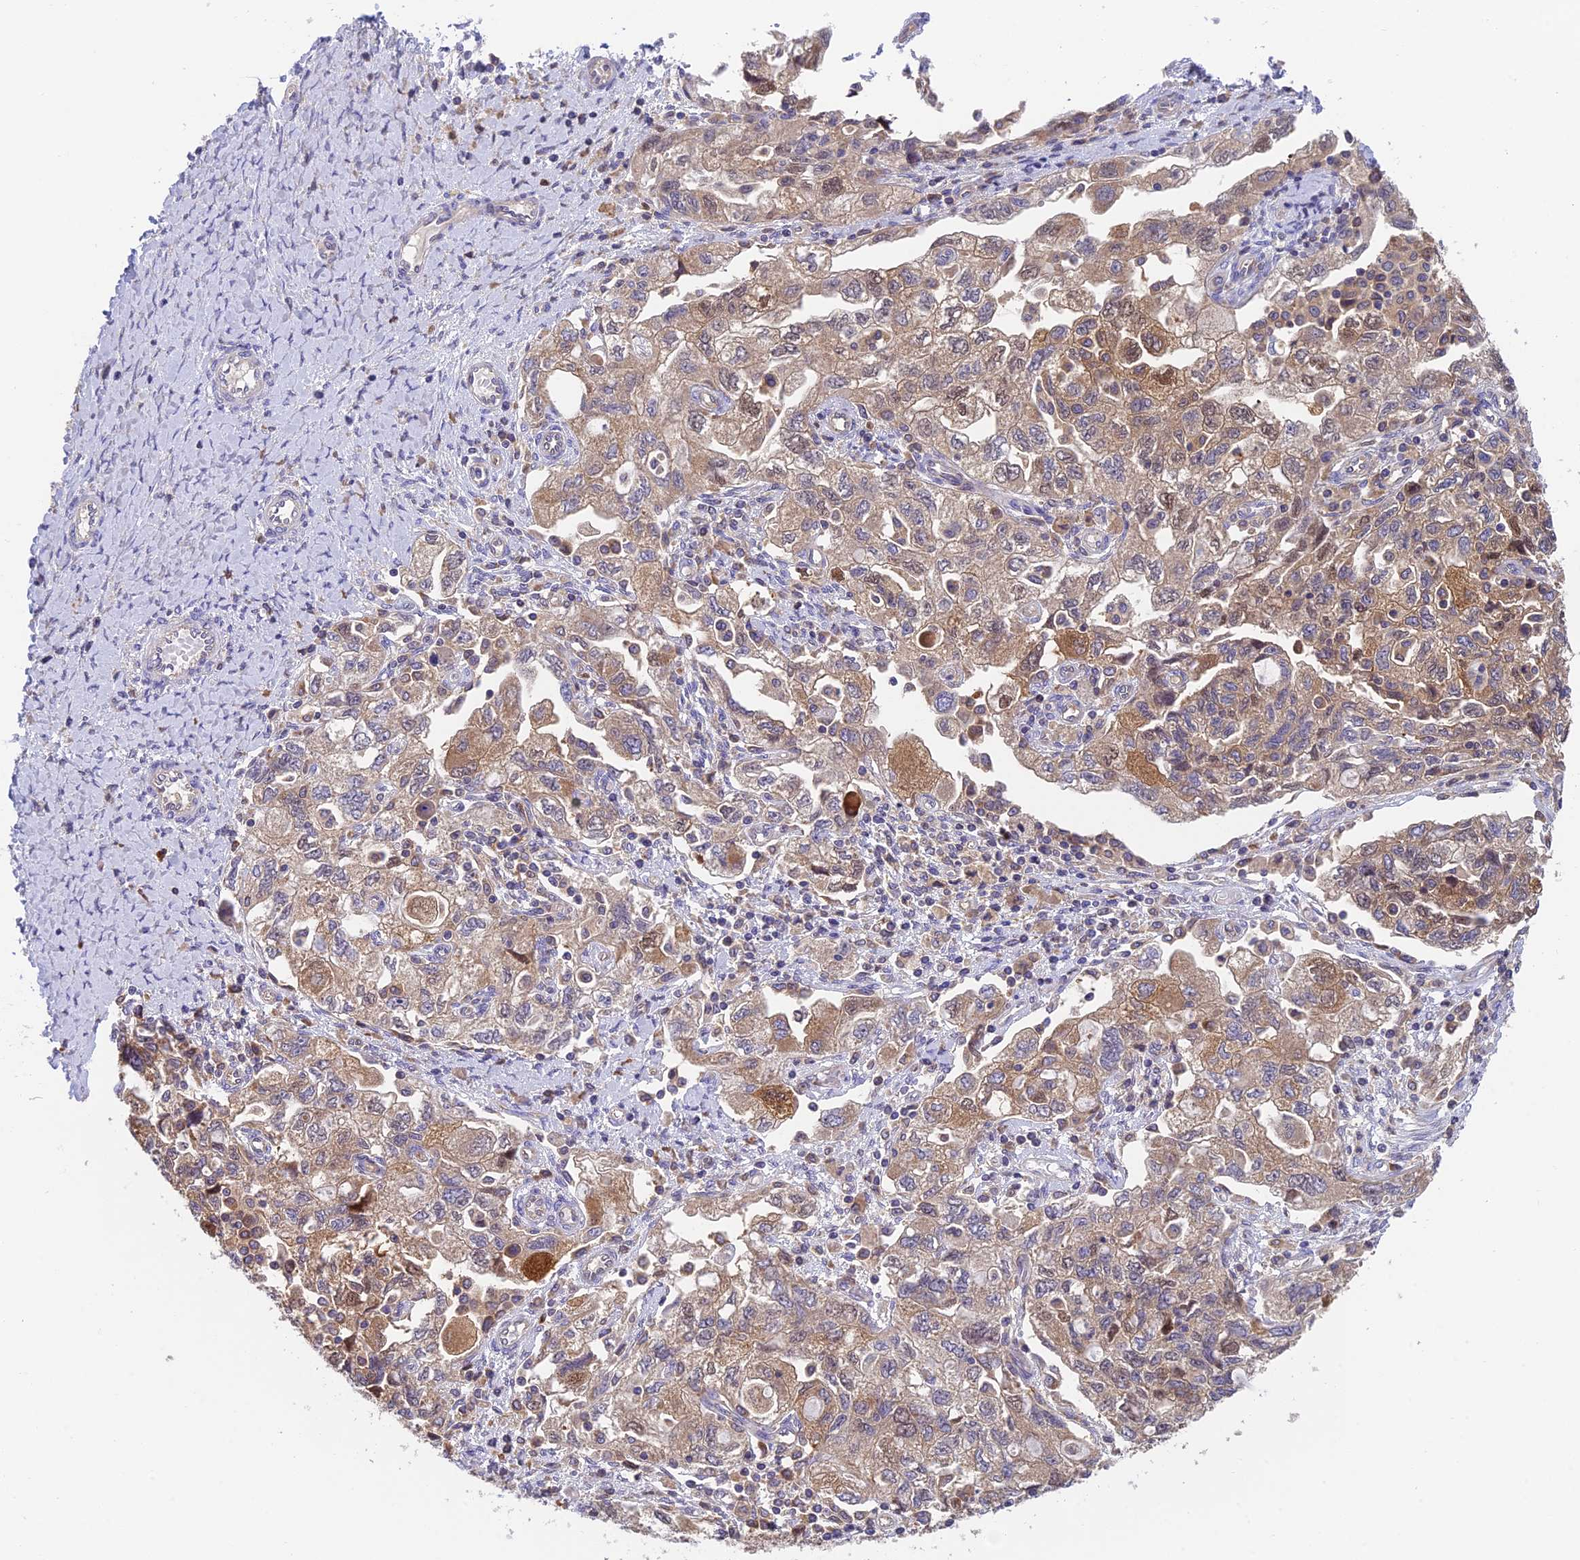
{"staining": {"intensity": "moderate", "quantity": "<25%", "location": "cytoplasmic/membranous"}, "tissue": "ovarian cancer", "cell_type": "Tumor cells", "image_type": "cancer", "snomed": [{"axis": "morphology", "description": "Carcinoma, NOS"}, {"axis": "morphology", "description": "Cystadenocarcinoma, serous, NOS"}, {"axis": "topography", "description": "Ovary"}], "caption": "Immunohistochemistry (IHC) image of neoplastic tissue: ovarian cancer stained using IHC exhibits low levels of moderate protein expression localized specifically in the cytoplasmic/membranous of tumor cells, appearing as a cytoplasmic/membranous brown color.", "gene": "IPO5", "patient": {"sex": "female", "age": 69}}